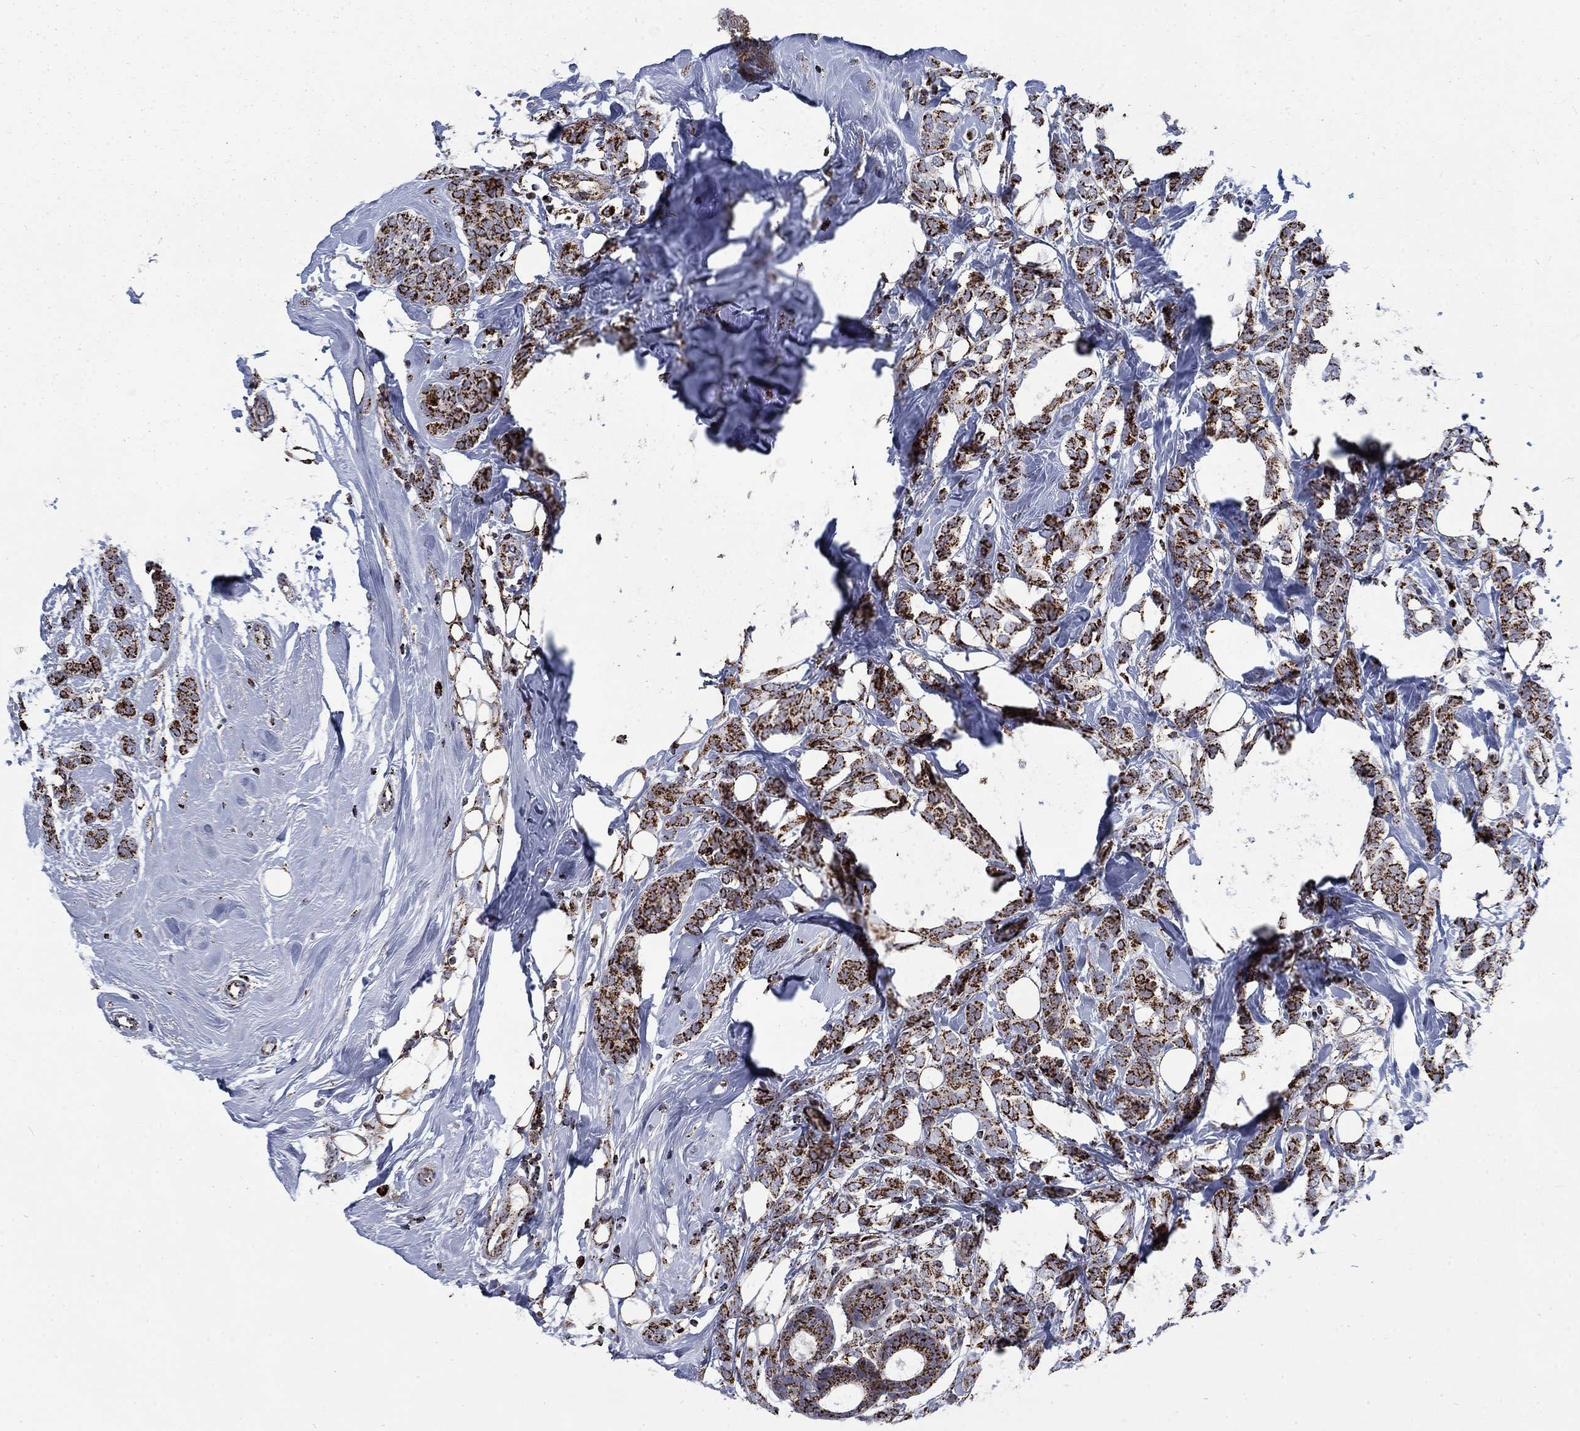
{"staining": {"intensity": "strong", "quantity": ">75%", "location": "cytoplasmic/membranous"}, "tissue": "breast cancer", "cell_type": "Tumor cells", "image_type": "cancer", "snomed": [{"axis": "morphology", "description": "Lobular carcinoma"}, {"axis": "topography", "description": "Breast"}], "caption": "Breast lobular carcinoma tissue reveals strong cytoplasmic/membranous staining in about >75% of tumor cells, visualized by immunohistochemistry.", "gene": "MOAP1", "patient": {"sex": "female", "age": 49}}